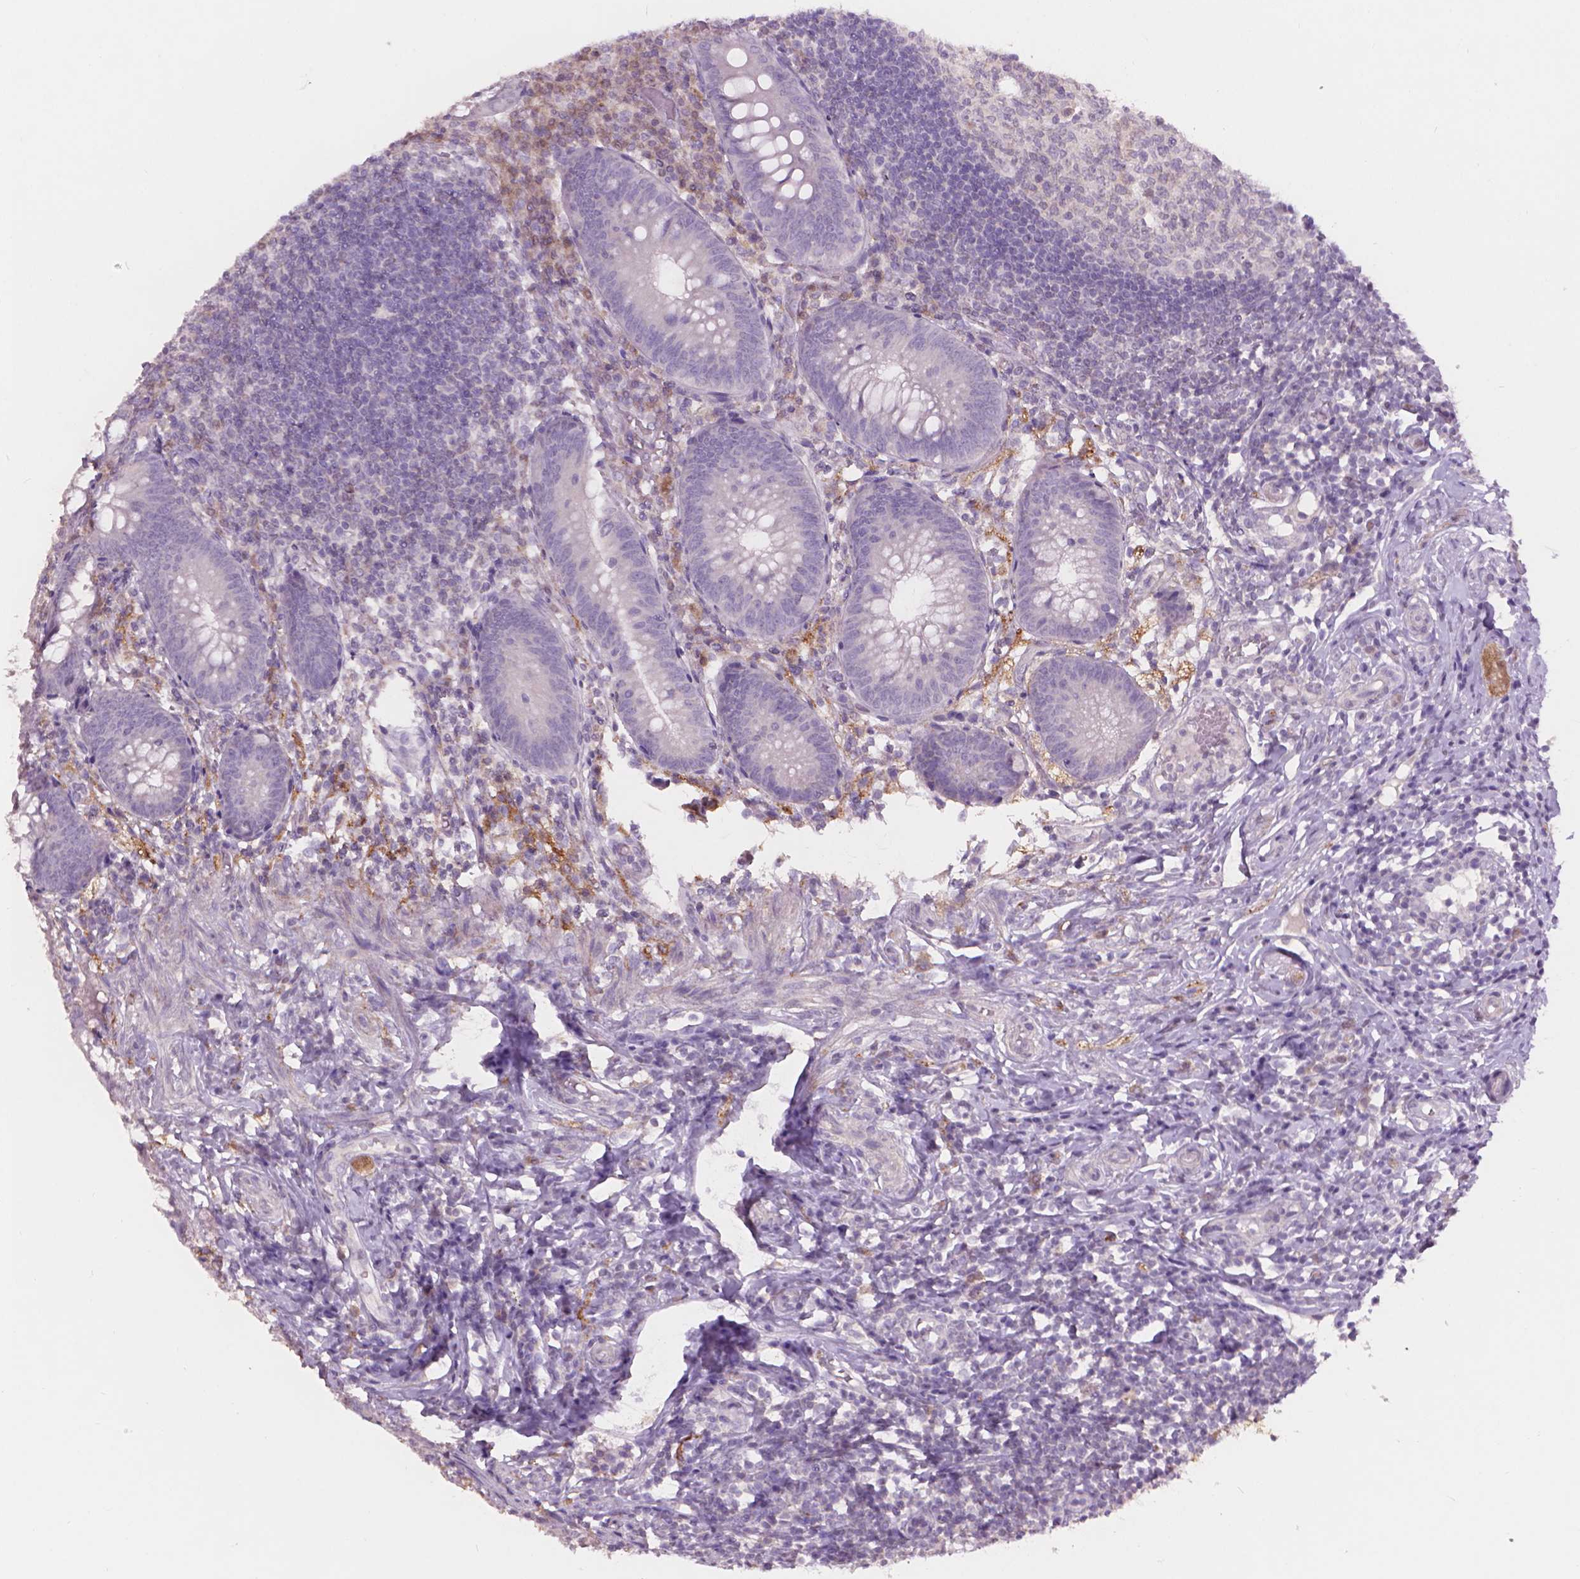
{"staining": {"intensity": "negative", "quantity": "none", "location": "none"}, "tissue": "appendix", "cell_type": "Glandular cells", "image_type": "normal", "snomed": [{"axis": "morphology", "description": "Normal tissue, NOS"}, {"axis": "morphology", "description": "Inflammation, NOS"}, {"axis": "topography", "description": "Appendix"}], "caption": "This is a histopathology image of immunohistochemistry (IHC) staining of benign appendix, which shows no staining in glandular cells.", "gene": "ENO2", "patient": {"sex": "male", "age": 16}}